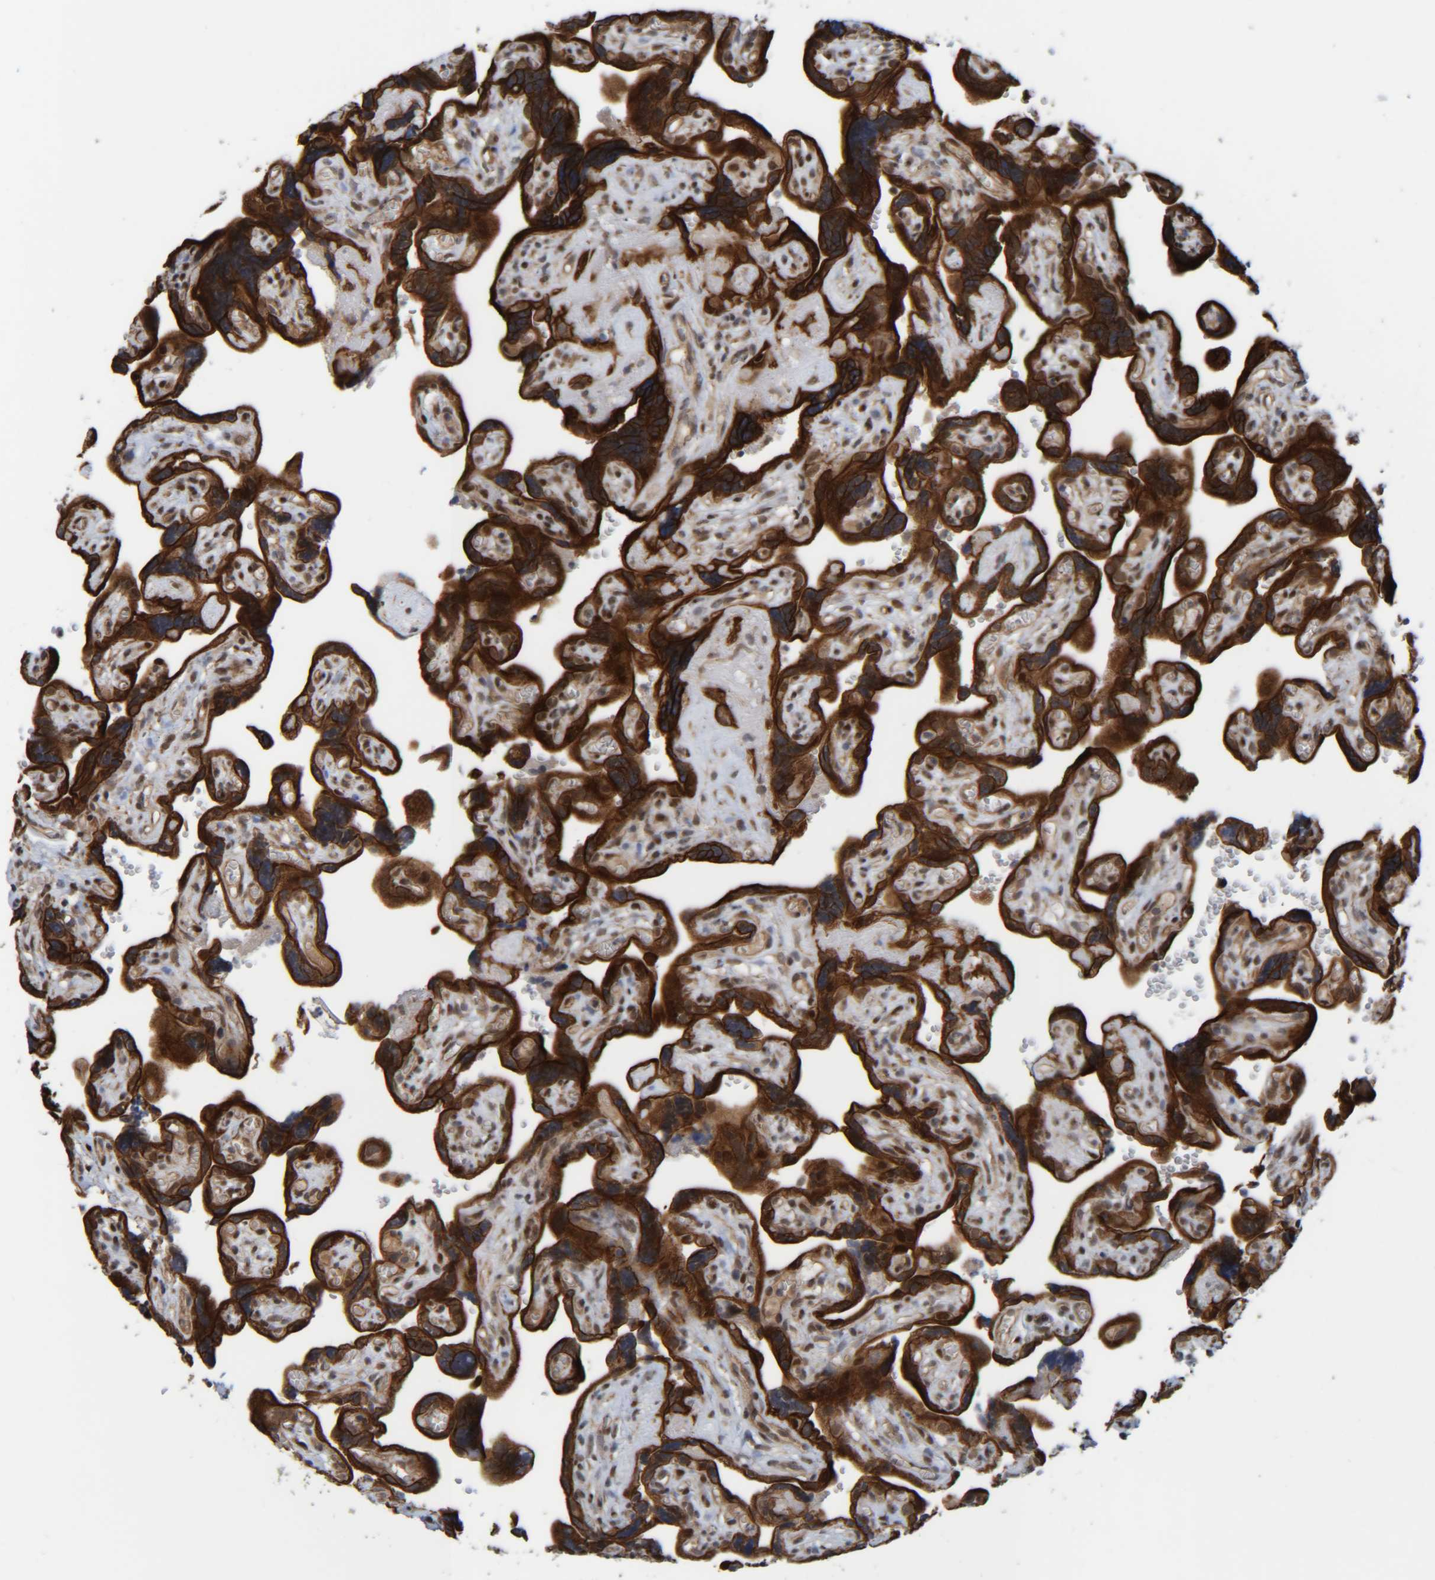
{"staining": {"intensity": "strong", "quantity": ">75%", "location": "cytoplasmic/membranous"}, "tissue": "placenta", "cell_type": "Trophoblastic cells", "image_type": "normal", "snomed": [{"axis": "morphology", "description": "Normal tissue, NOS"}, {"axis": "topography", "description": "Placenta"}], "caption": "This micrograph exhibits unremarkable placenta stained with immunohistochemistry (IHC) to label a protein in brown. The cytoplasmic/membranous of trophoblastic cells show strong positivity for the protein. Nuclei are counter-stained blue.", "gene": "CCDC57", "patient": {"sex": "female", "age": 30}}